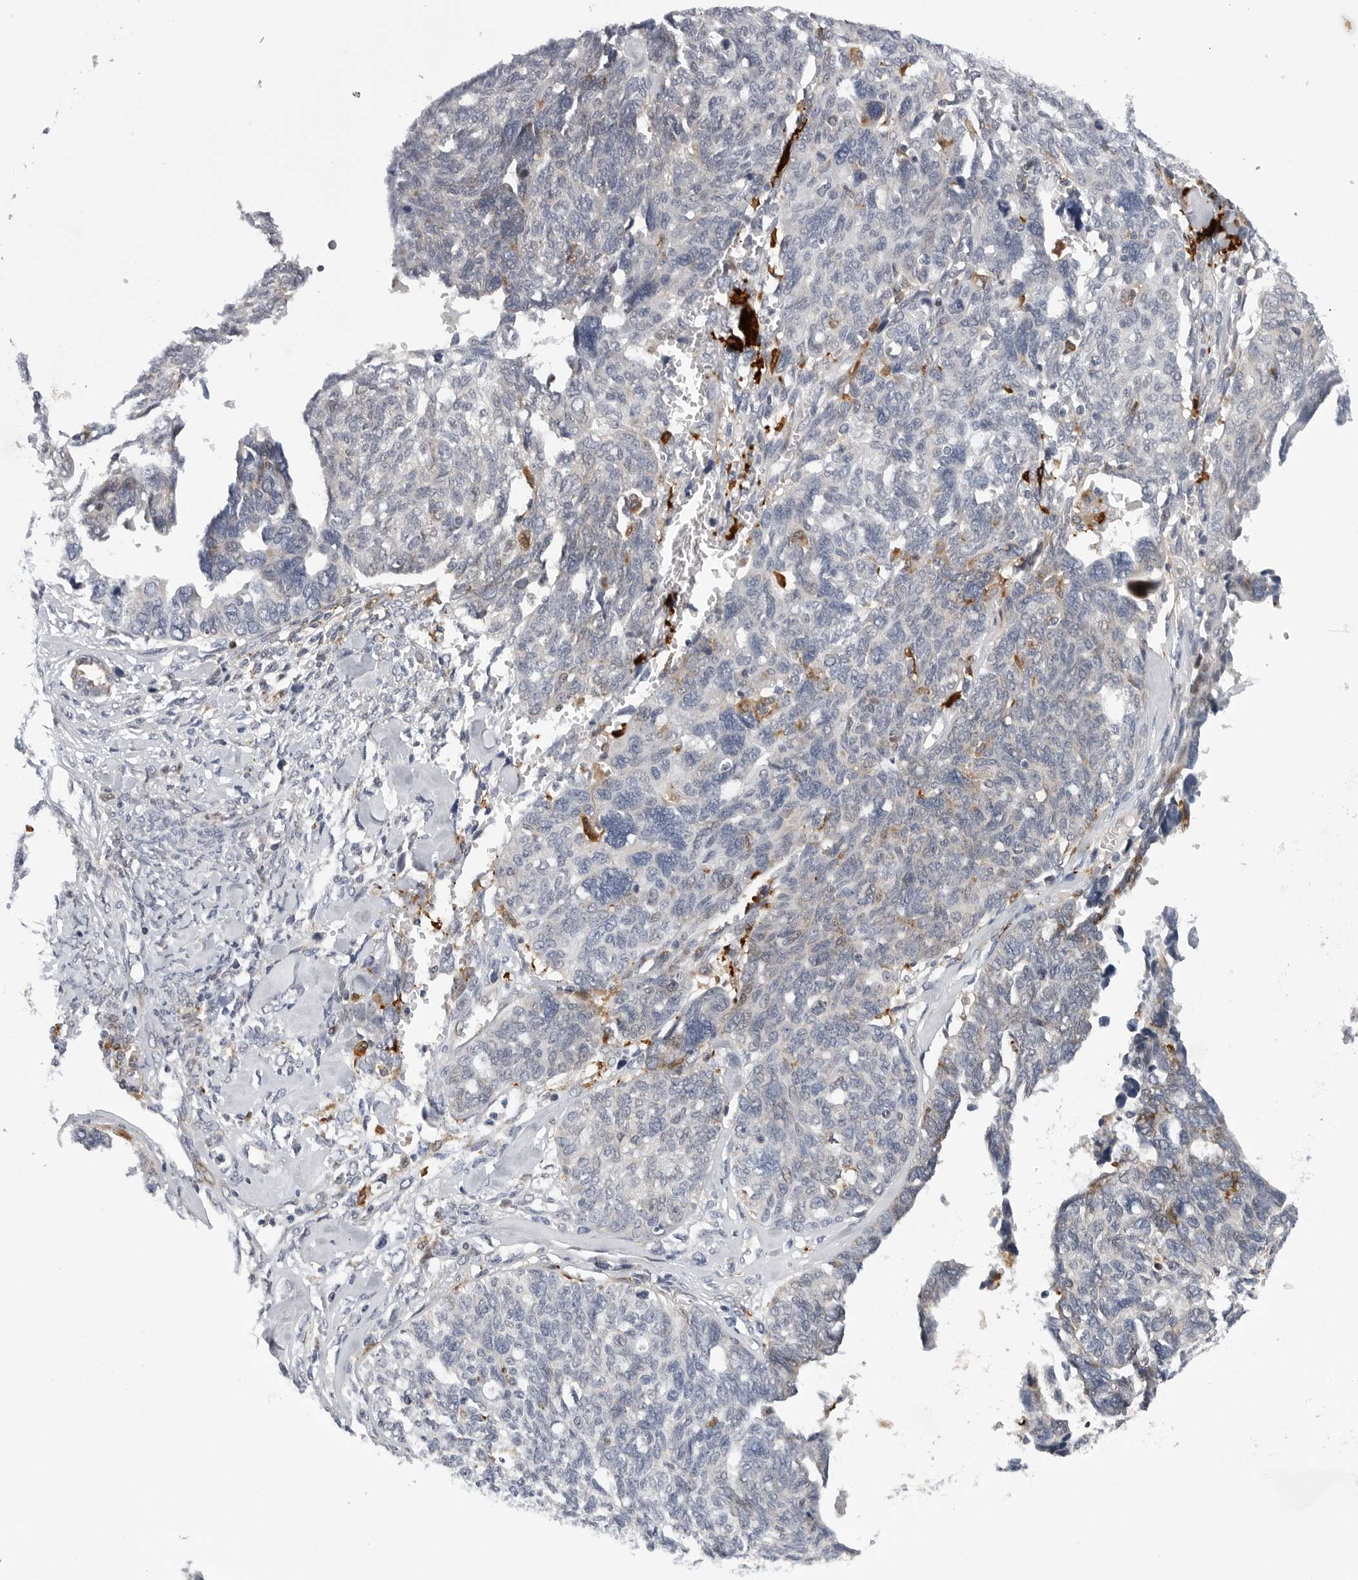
{"staining": {"intensity": "negative", "quantity": "none", "location": "none"}, "tissue": "ovarian cancer", "cell_type": "Tumor cells", "image_type": "cancer", "snomed": [{"axis": "morphology", "description": "Cystadenocarcinoma, serous, NOS"}, {"axis": "topography", "description": "Ovary"}], "caption": "This photomicrograph is of ovarian serous cystadenocarcinoma stained with immunohistochemistry to label a protein in brown with the nuclei are counter-stained blue. There is no staining in tumor cells.", "gene": "CDK20", "patient": {"sex": "female", "age": 79}}